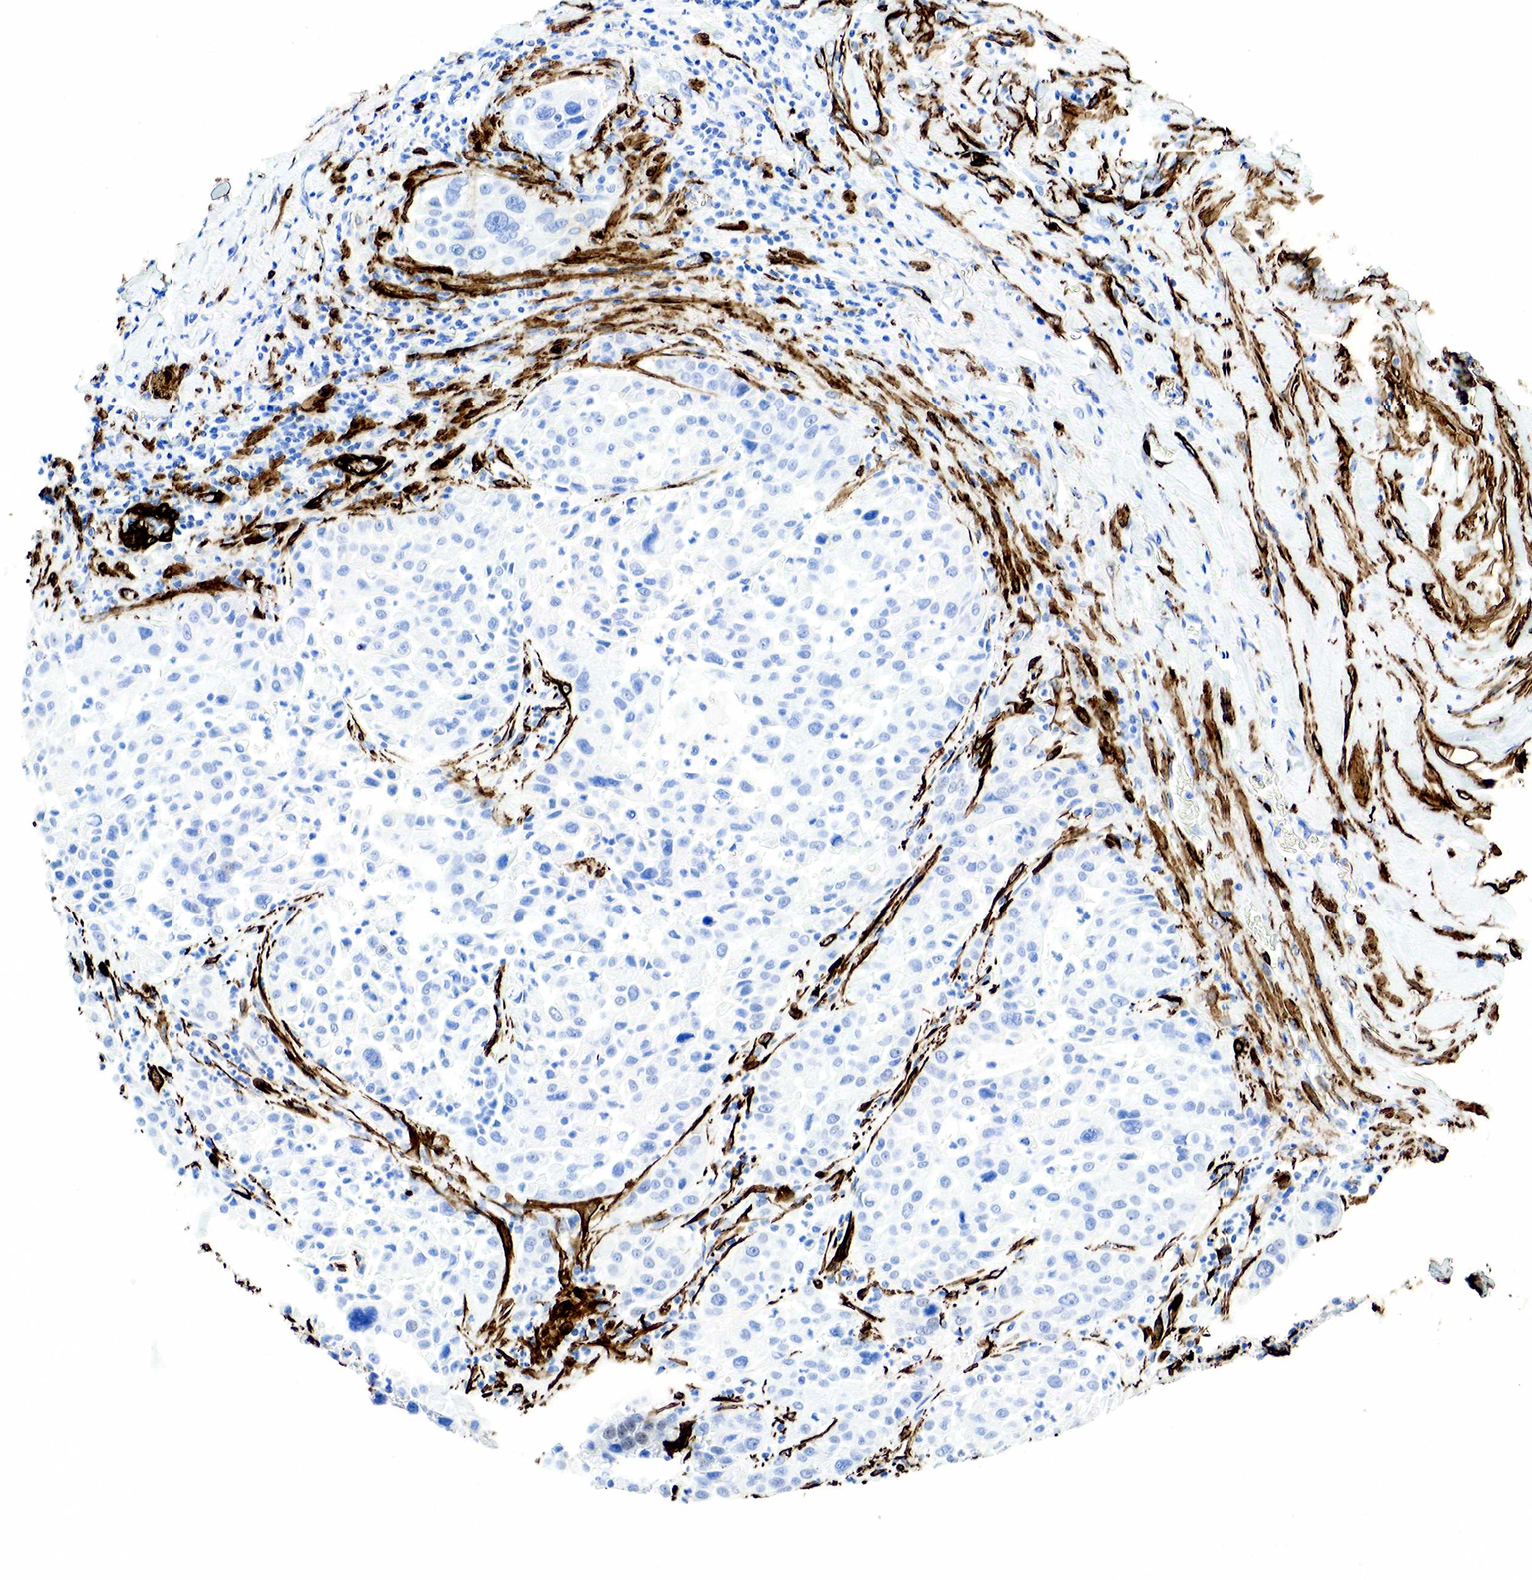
{"staining": {"intensity": "negative", "quantity": "none", "location": "none"}, "tissue": "pancreatic cancer", "cell_type": "Tumor cells", "image_type": "cancer", "snomed": [{"axis": "morphology", "description": "Adenocarcinoma, NOS"}, {"axis": "topography", "description": "Pancreas"}], "caption": "High power microscopy histopathology image of an immunohistochemistry (IHC) image of pancreatic adenocarcinoma, revealing no significant staining in tumor cells. The staining was performed using DAB to visualize the protein expression in brown, while the nuclei were stained in blue with hematoxylin (Magnification: 20x).", "gene": "ACTA2", "patient": {"sex": "female", "age": 52}}